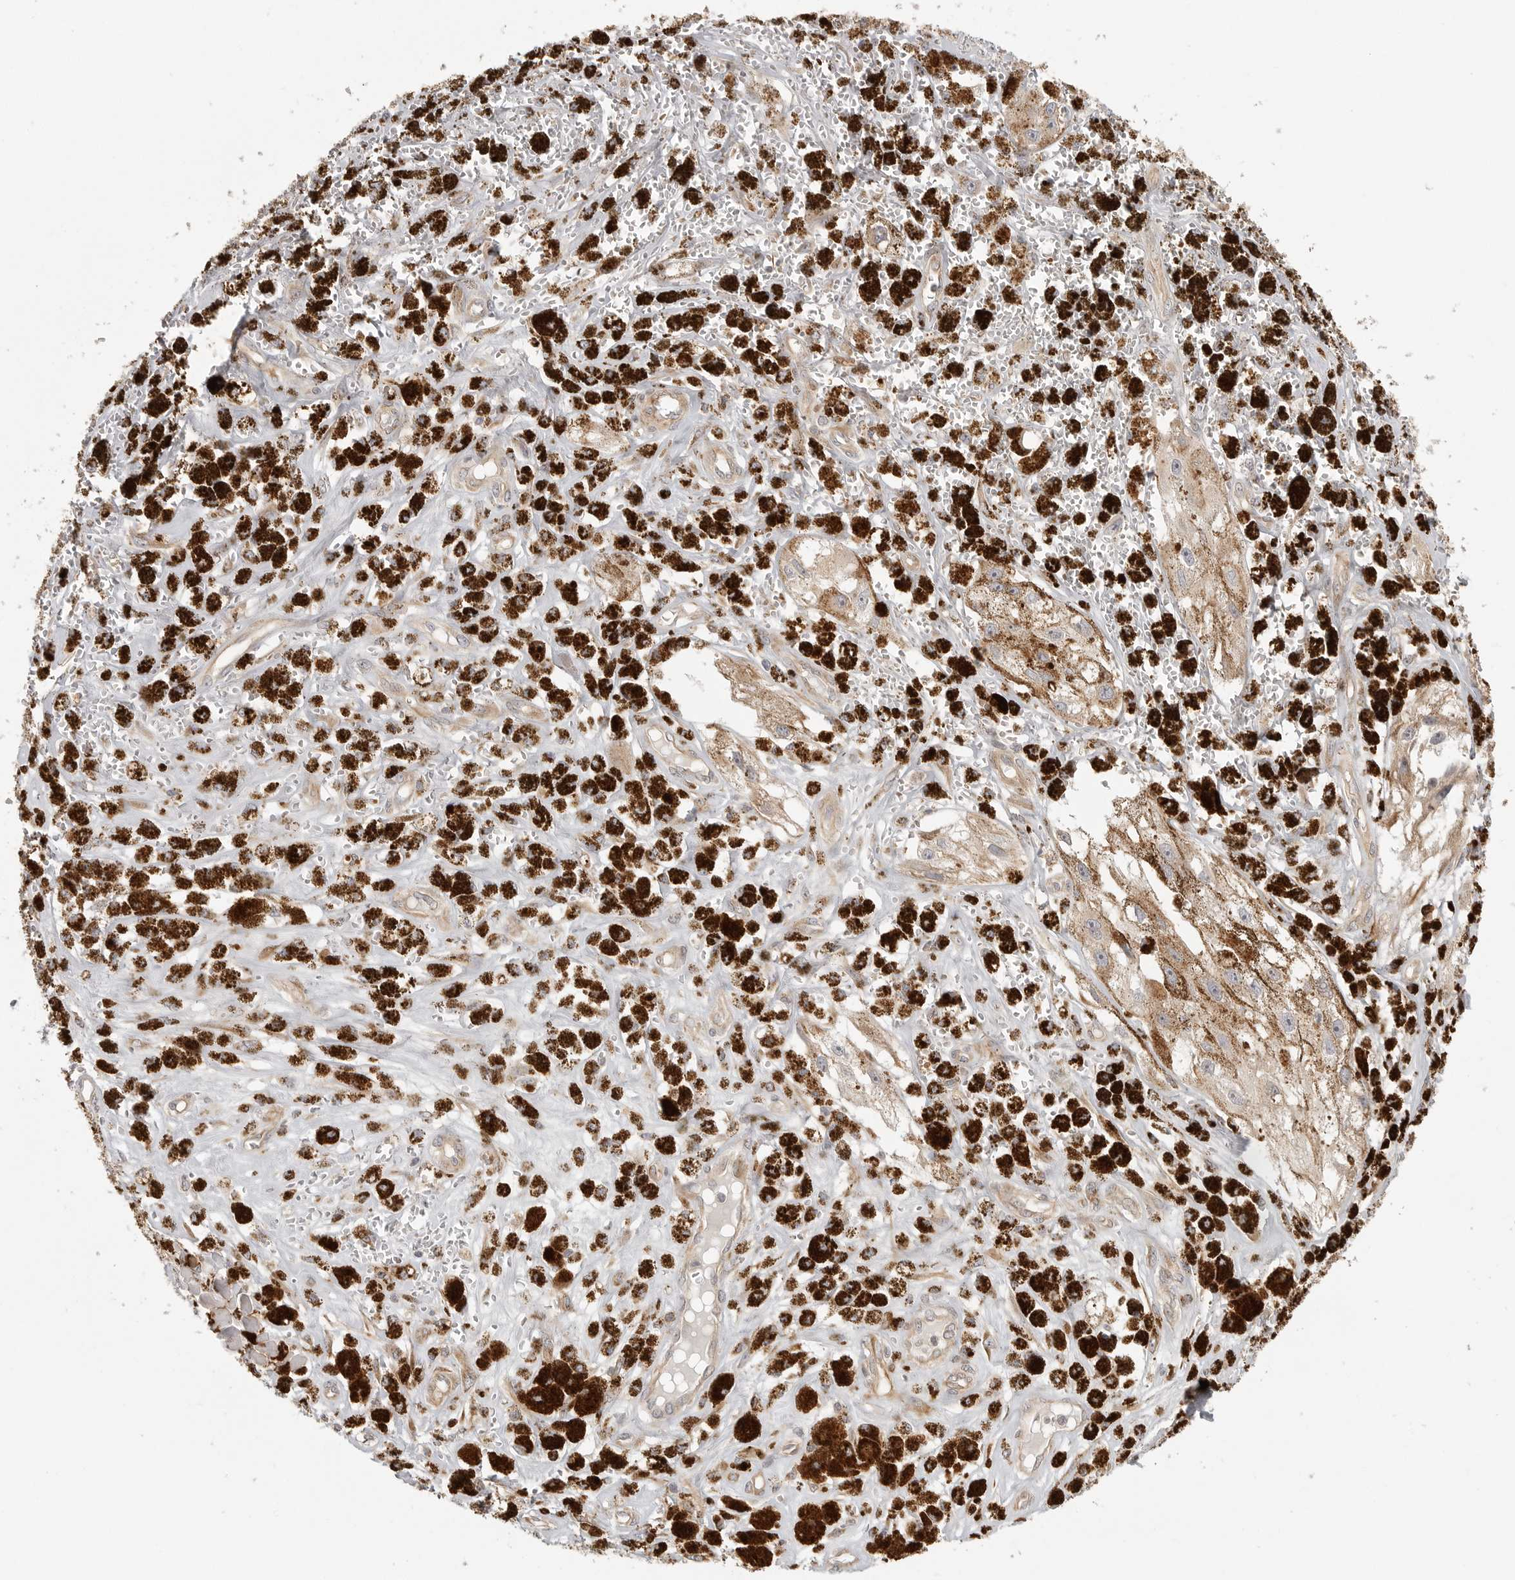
{"staining": {"intensity": "negative", "quantity": "none", "location": "none"}, "tissue": "melanoma", "cell_type": "Tumor cells", "image_type": "cancer", "snomed": [{"axis": "morphology", "description": "Malignant melanoma, NOS"}, {"axis": "topography", "description": "Skin"}], "caption": "High power microscopy micrograph of an immunohistochemistry micrograph of melanoma, revealing no significant expression in tumor cells.", "gene": "CCPG1", "patient": {"sex": "male", "age": 88}}